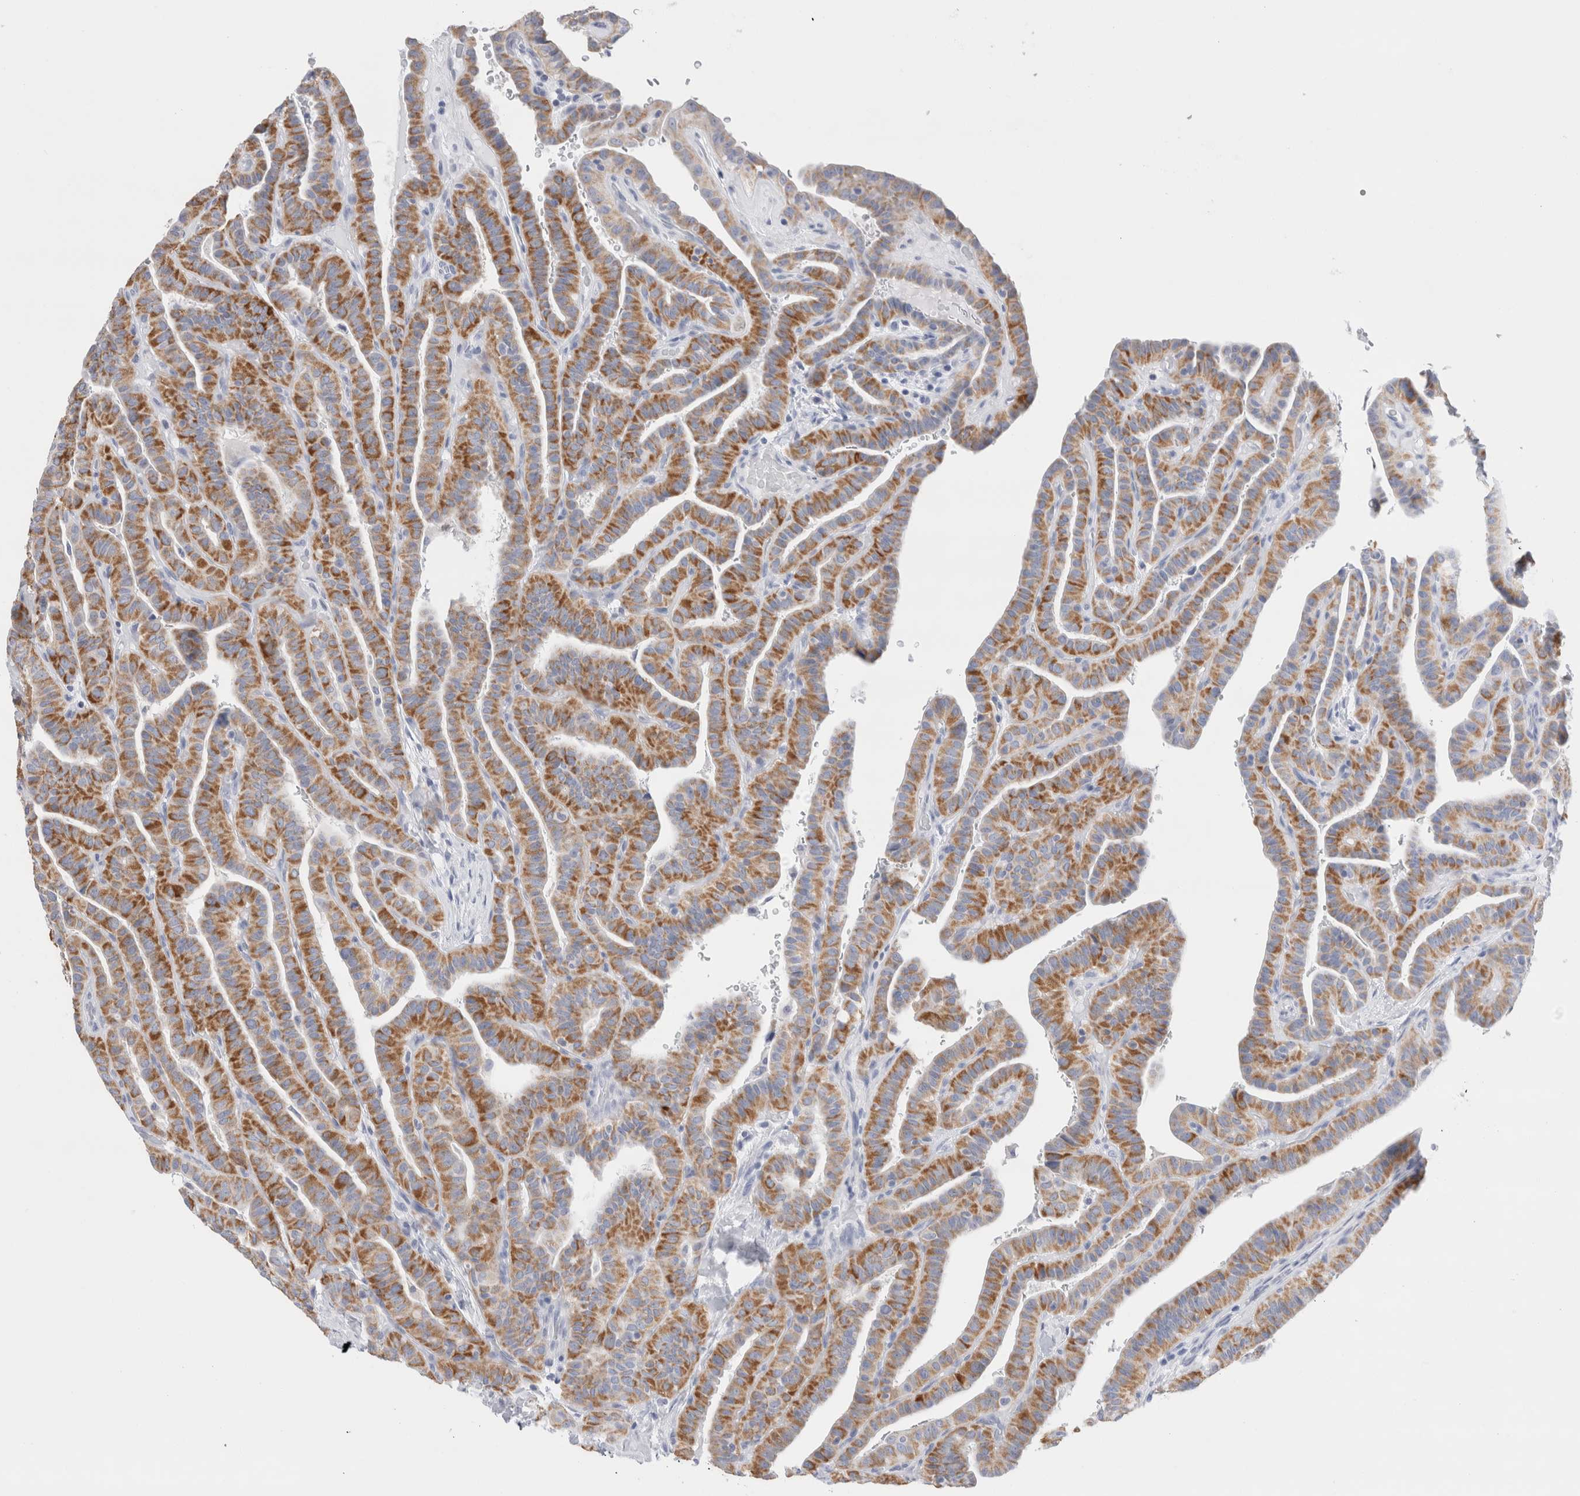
{"staining": {"intensity": "strong", "quantity": ">75%", "location": "cytoplasmic/membranous"}, "tissue": "thyroid cancer", "cell_type": "Tumor cells", "image_type": "cancer", "snomed": [{"axis": "morphology", "description": "Papillary adenocarcinoma, NOS"}, {"axis": "topography", "description": "Thyroid gland"}], "caption": "IHC (DAB) staining of papillary adenocarcinoma (thyroid) demonstrates strong cytoplasmic/membranous protein staining in approximately >75% of tumor cells.", "gene": "ECHDC2", "patient": {"sex": "male", "age": 77}}